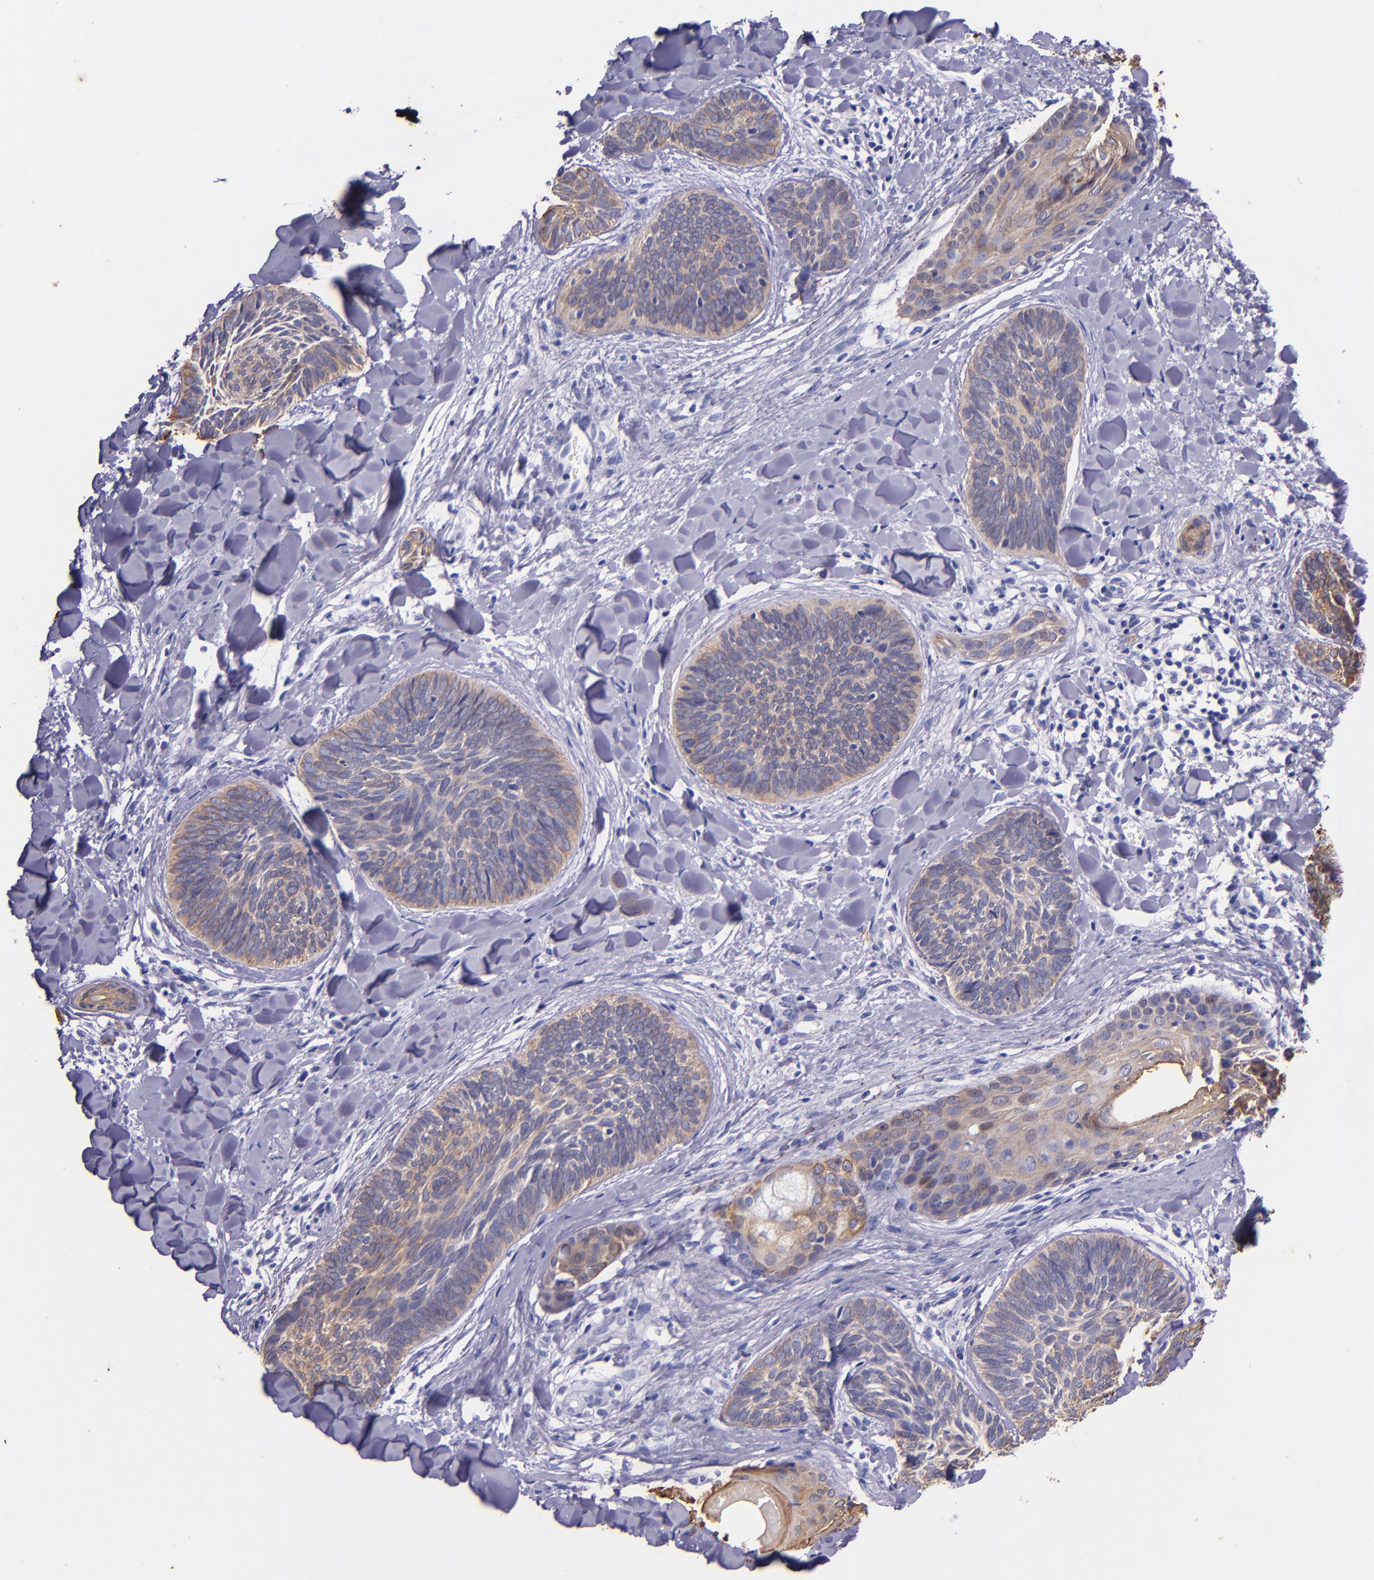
{"staining": {"intensity": "weak", "quantity": ">75%", "location": "cytoplasmic/membranous"}, "tissue": "skin cancer", "cell_type": "Tumor cells", "image_type": "cancer", "snomed": [{"axis": "morphology", "description": "Basal cell carcinoma"}, {"axis": "topography", "description": "Skin"}], "caption": "Immunohistochemical staining of basal cell carcinoma (skin) demonstrates low levels of weak cytoplasmic/membranous protein staining in about >75% of tumor cells.", "gene": "KRT4", "patient": {"sex": "female", "age": 81}}